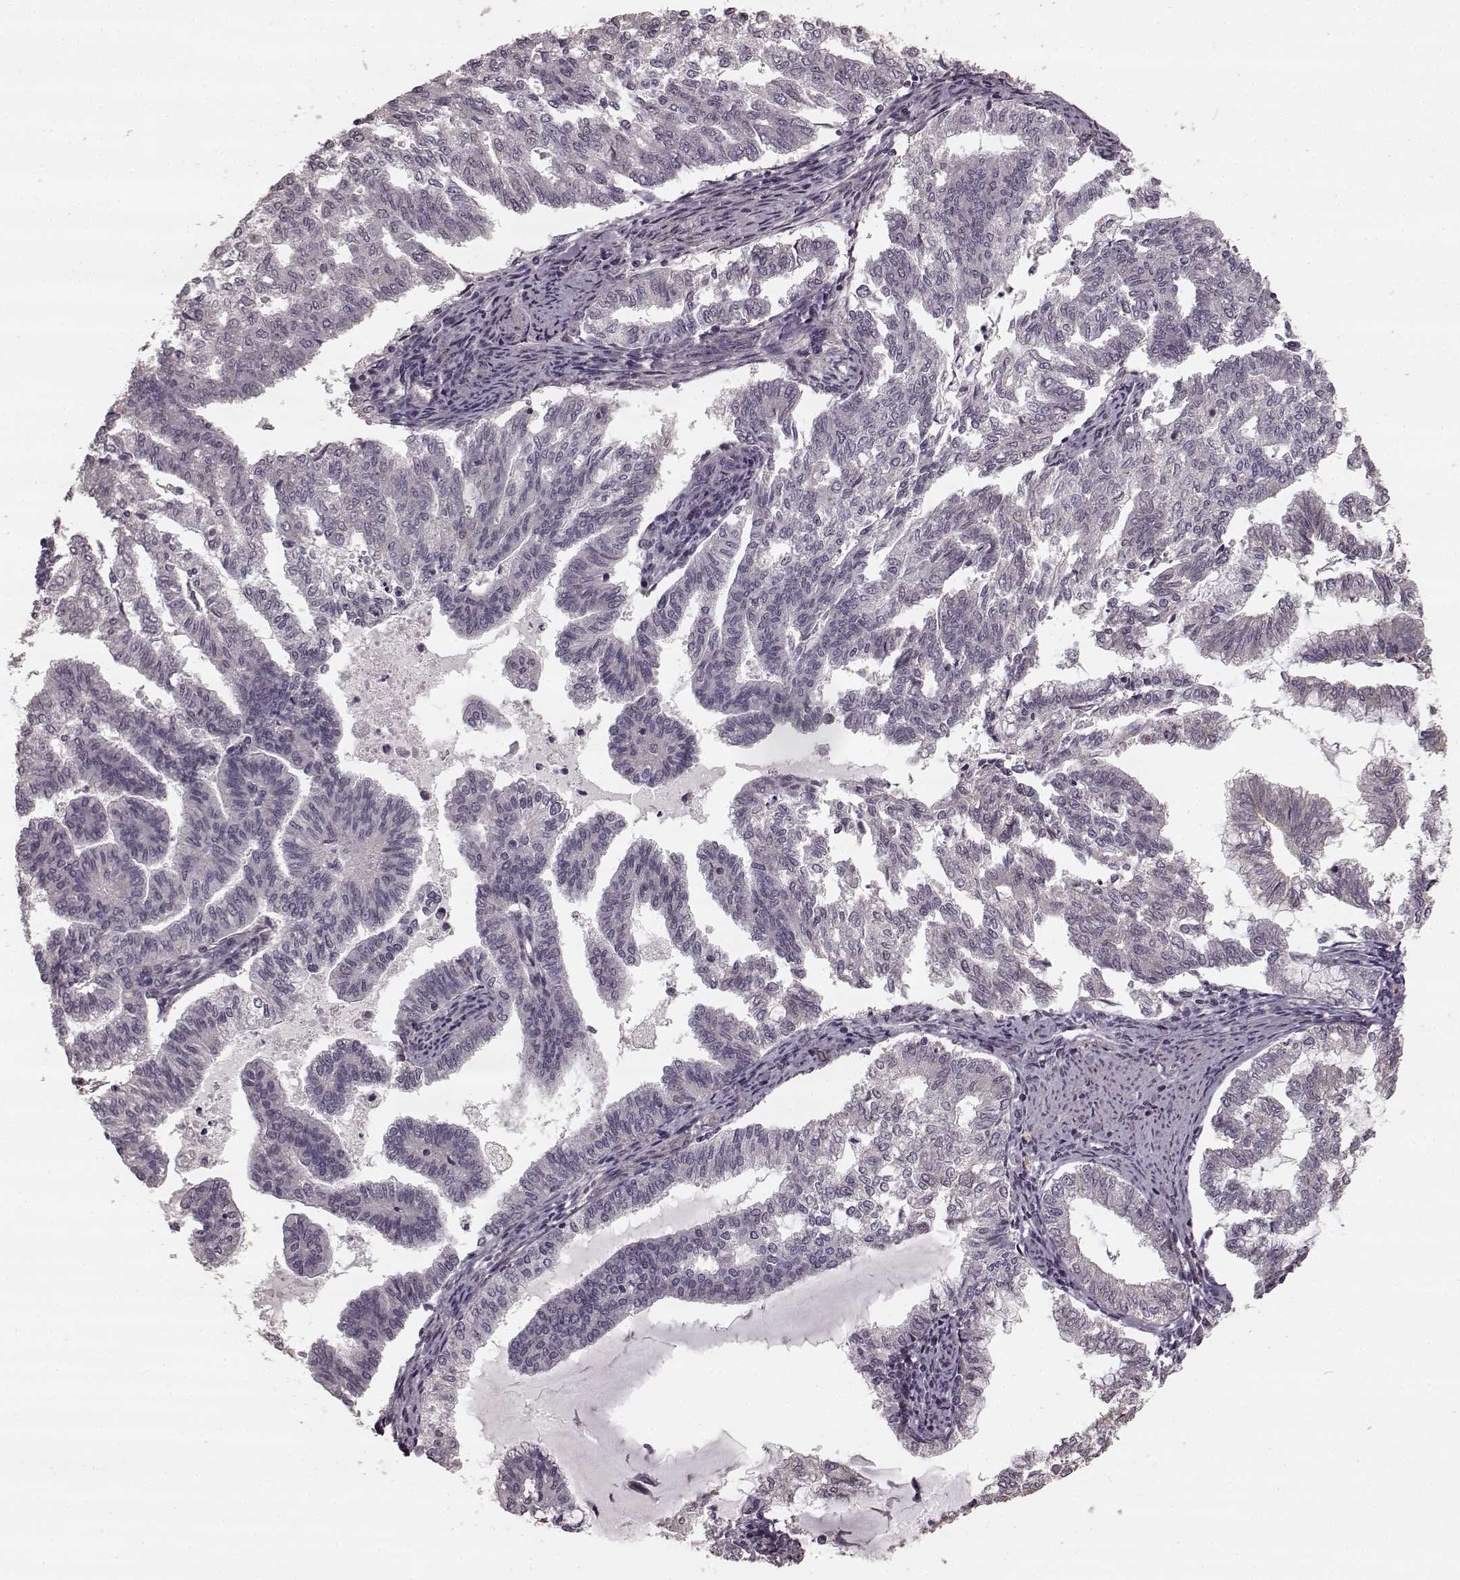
{"staining": {"intensity": "negative", "quantity": "none", "location": "none"}, "tissue": "endometrial cancer", "cell_type": "Tumor cells", "image_type": "cancer", "snomed": [{"axis": "morphology", "description": "Adenocarcinoma, NOS"}, {"axis": "topography", "description": "Endometrium"}], "caption": "A histopathology image of adenocarcinoma (endometrial) stained for a protein shows no brown staining in tumor cells.", "gene": "PRKCE", "patient": {"sex": "female", "age": 79}}